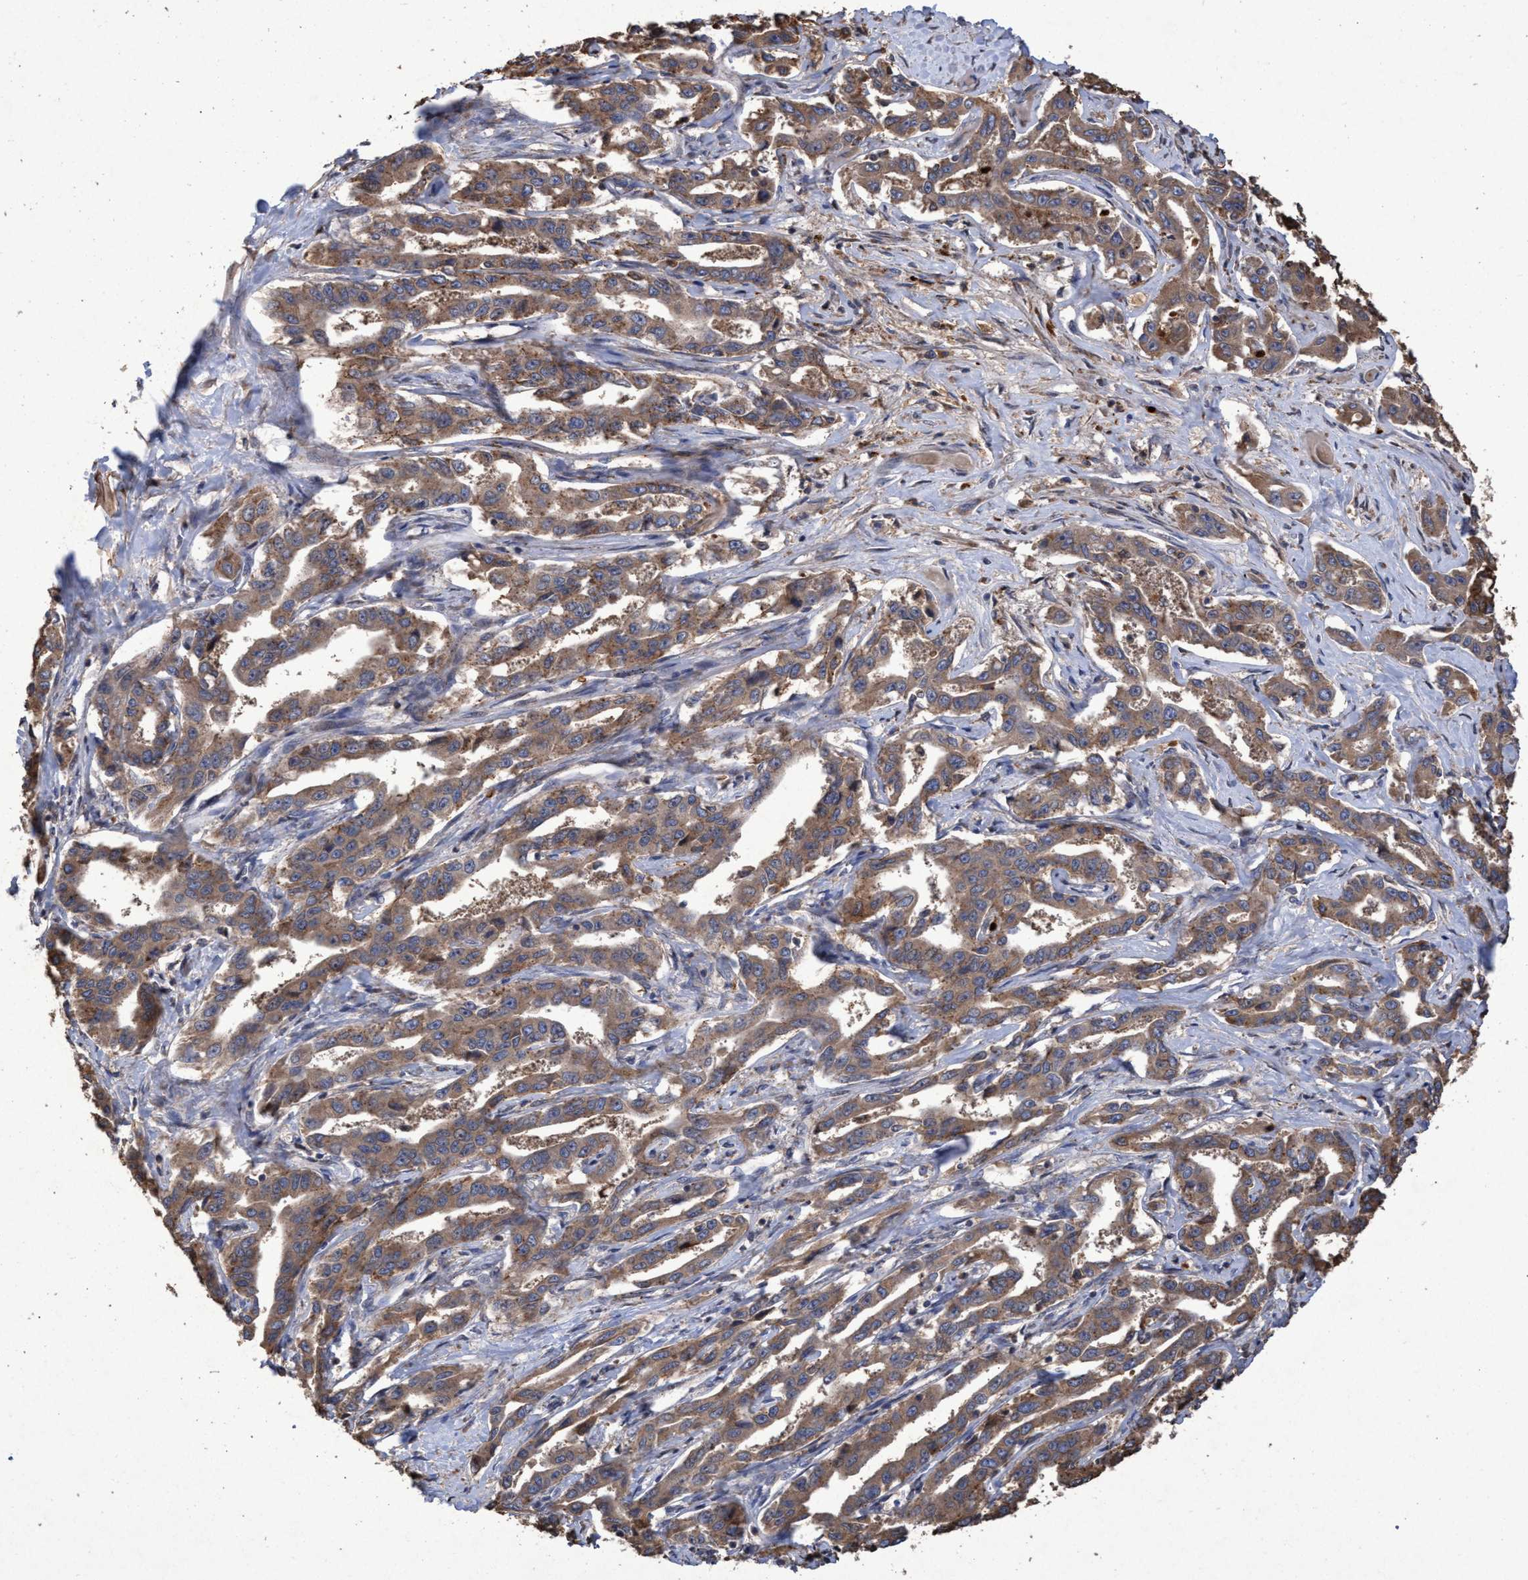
{"staining": {"intensity": "moderate", "quantity": ">75%", "location": "cytoplasmic/membranous"}, "tissue": "liver cancer", "cell_type": "Tumor cells", "image_type": "cancer", "snomed": [{"axis": "morphology", "description": "Cholangiocarcinoma"}, {"axis": "topography", "description": "Liver"}], "caption": "Cholangiocarcinoma (liver) stained with IHC shows moderate cytoplasmic/membranous expression in approximately >75% of tumor cells.", "gene": "CHMP6", "patient": {"sex": "male", "age": 59}}